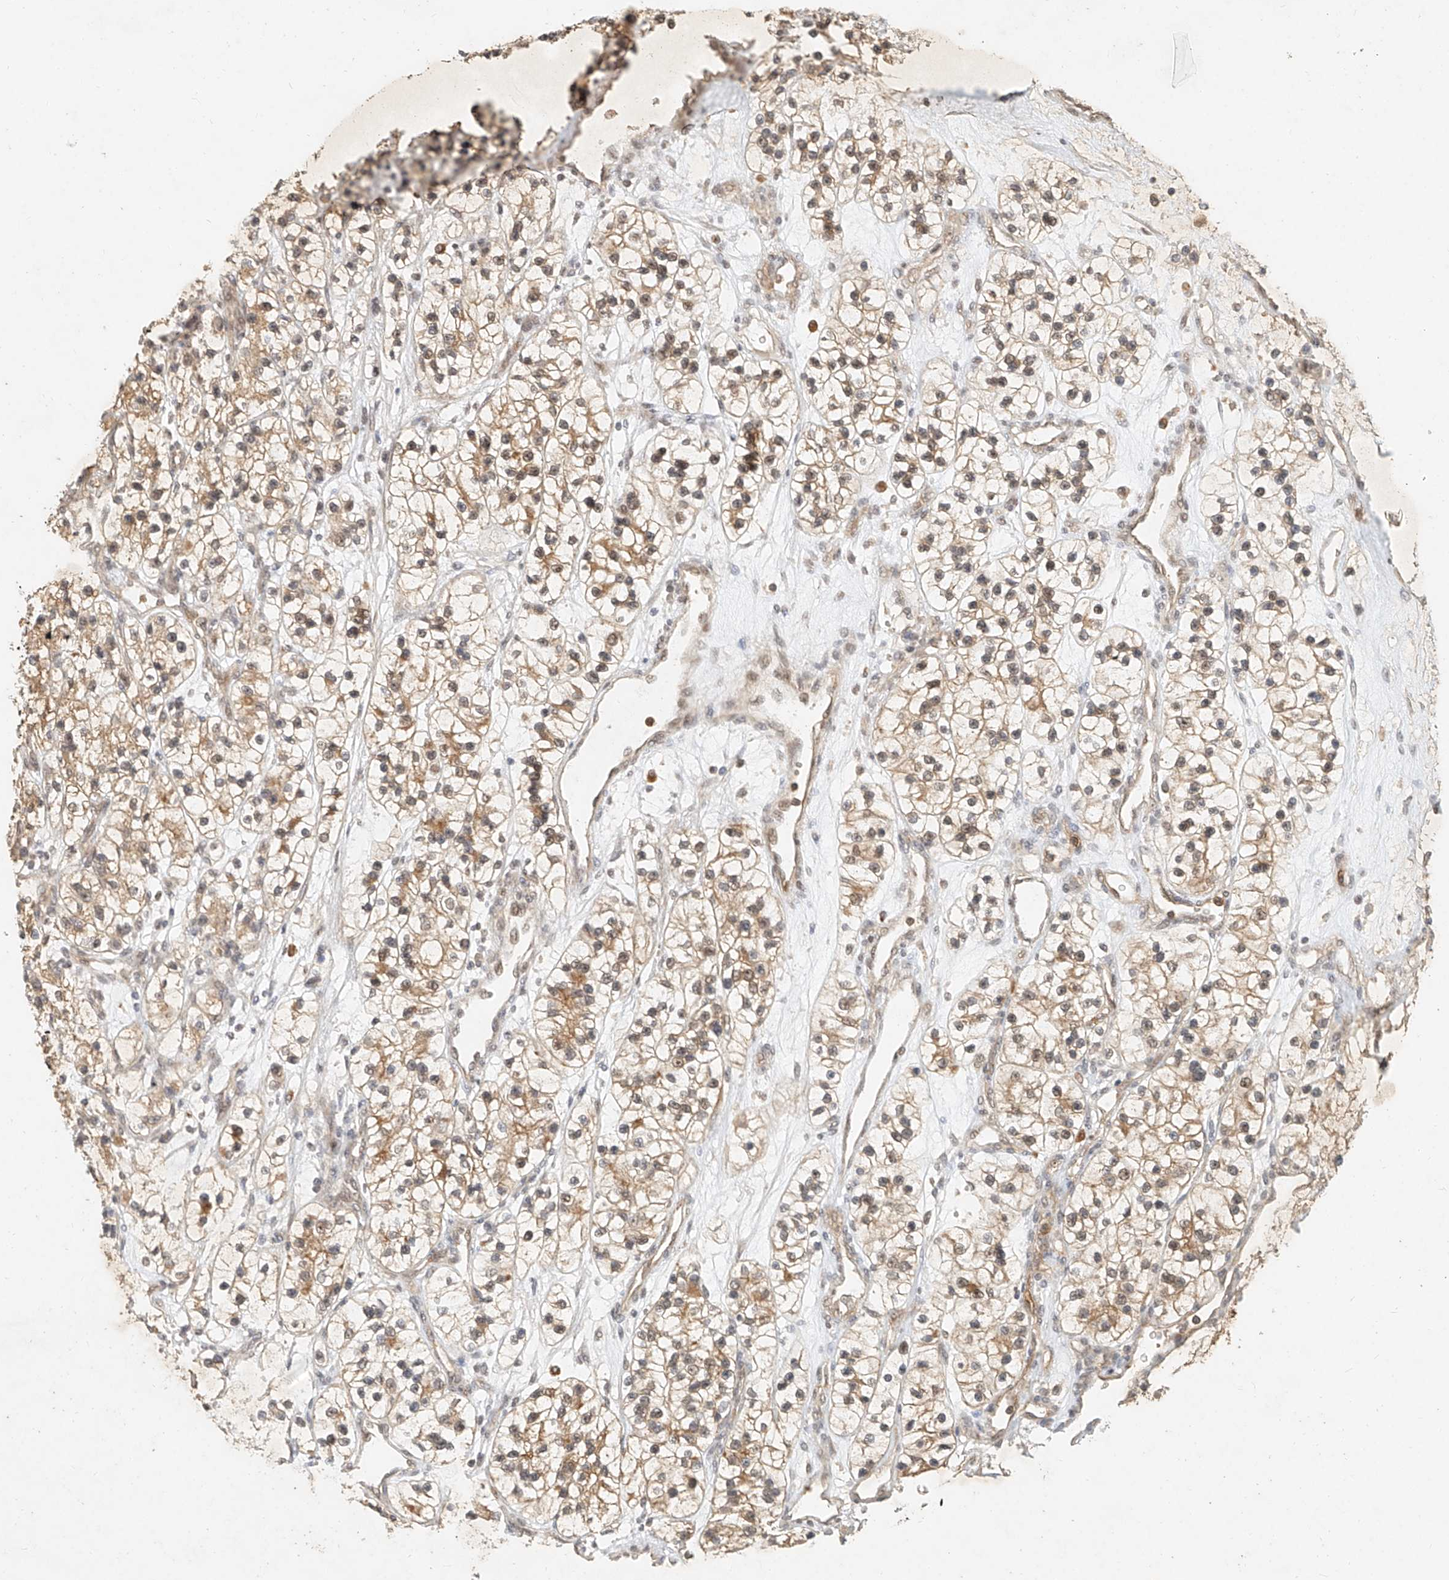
{"staining": {"intensity": "moderate", "quantity": ">75%", "location": "cytoplasmic/membranous"}, "tissue": "renal cancer", "cell_type": "Tumor cells", "image_type": "cancer", "snomed": [{"axis": "morphology", "description": "Adenocarcinoma, NOS"}, {"axis": "topography", "description": "Kidney"}], "caption": "Immunohistochemistry (DAB (3,3'-diaminobenzidine)) staining of human renal cancer reveals moderate cytoplasmic/membranous protein expression in approximately >75% of tumor cells.", "gene": "CXorf58", "patient": {"sex": "female", "age": 57}}